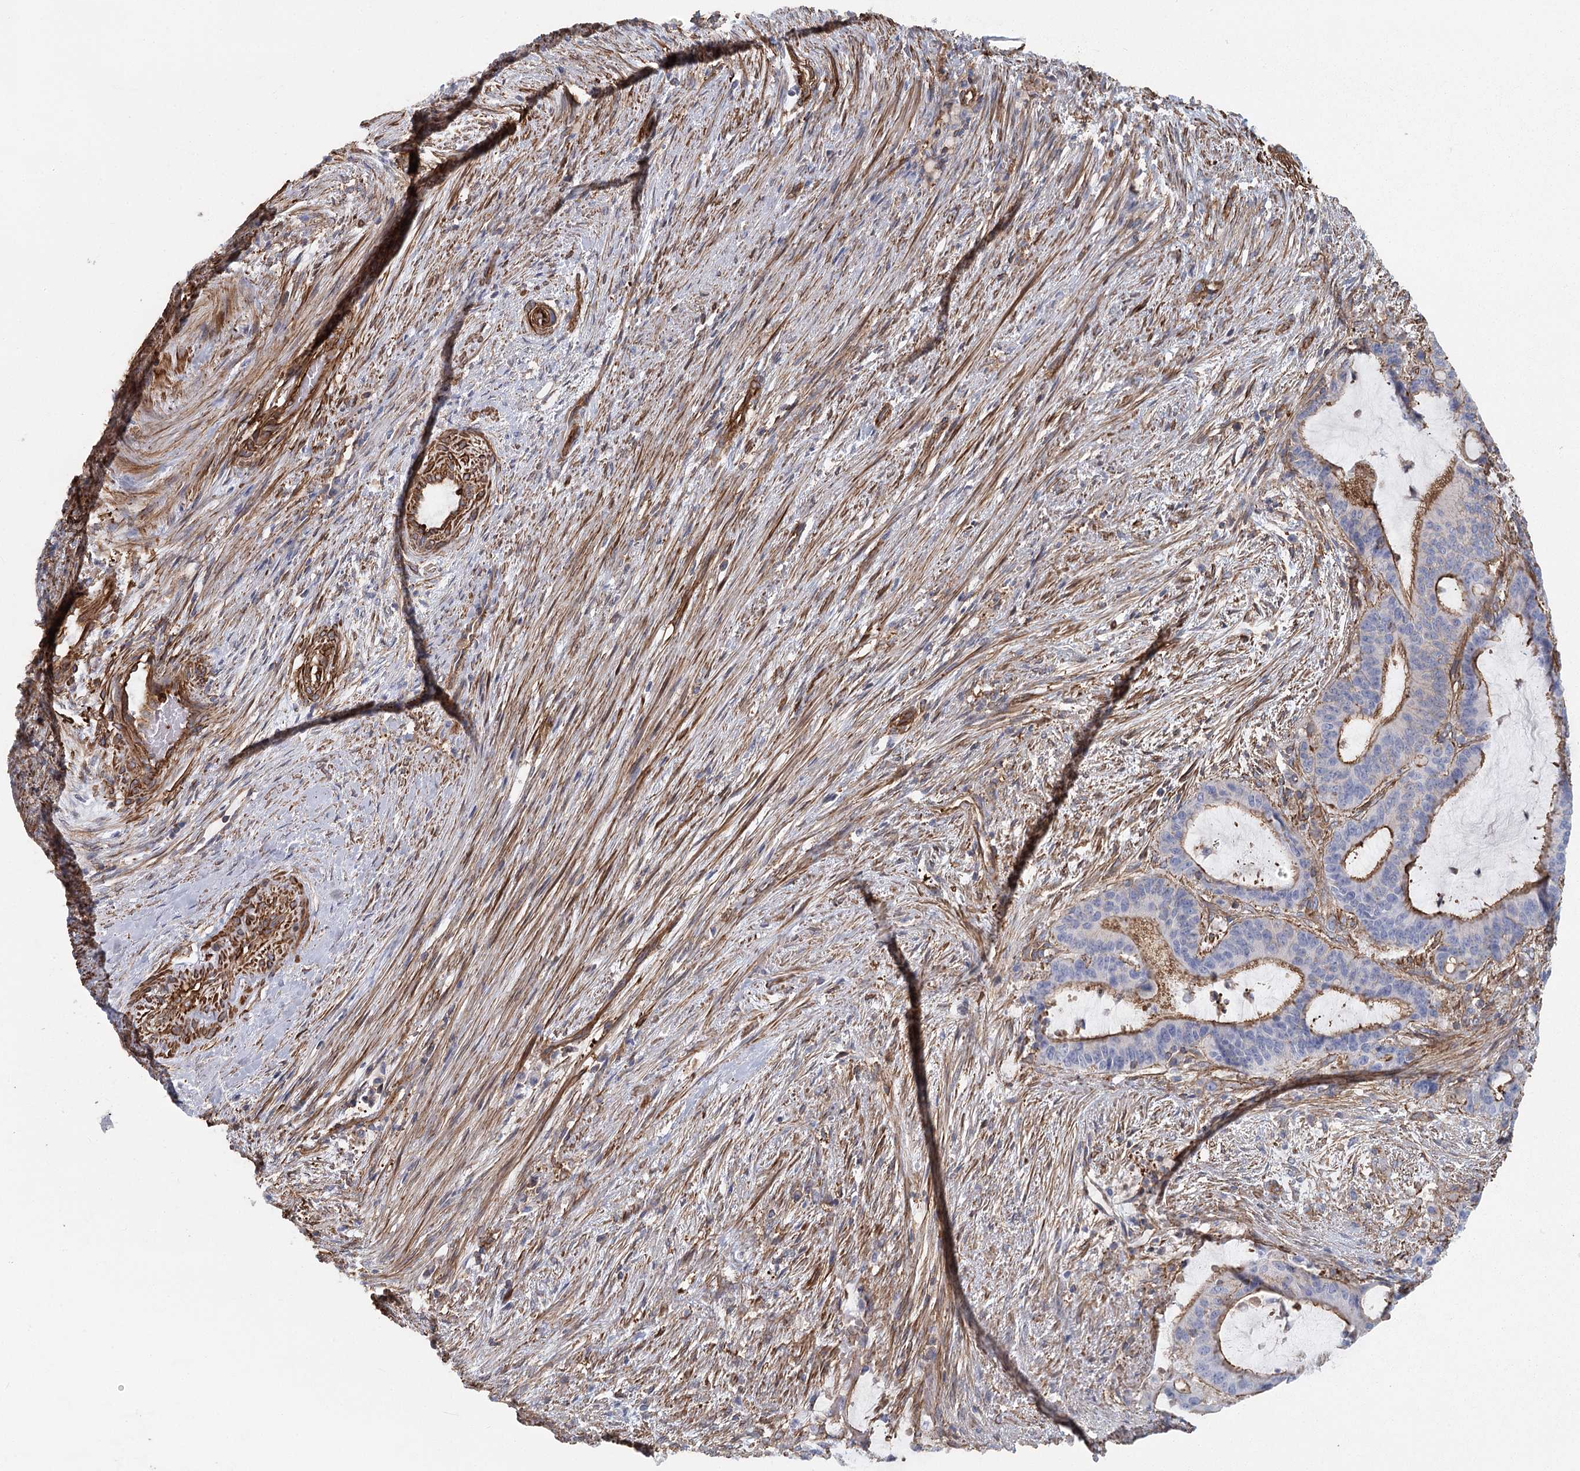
{"staining": {"intensity": "moderate", "quantity": "25%-75%", "location": "cytoplasmic/membranous"}, "tissue": "liver cancer", "cell_type": "Tumor cells", "image_type": "cancer", "snomed": [{"axis": "morphology", "description": "Normal tissue, NOS"}, {"axis": "morphology", "description": "Cholangiocarcinoma"}, {"axis": "topography", "description": "Liver"}, {"axis": "topography", "description": "Peripheral nerve tissue"}], "caption": "Approximately 25%-75% of tumor cells in cholangiocarcinoma (liver) show moderate cytoplasmic/membranous protein expression as visualized by brown immunohistochemical staining.", "gene": "IFT46", "patient": {"sex": "female", "age": 73}}